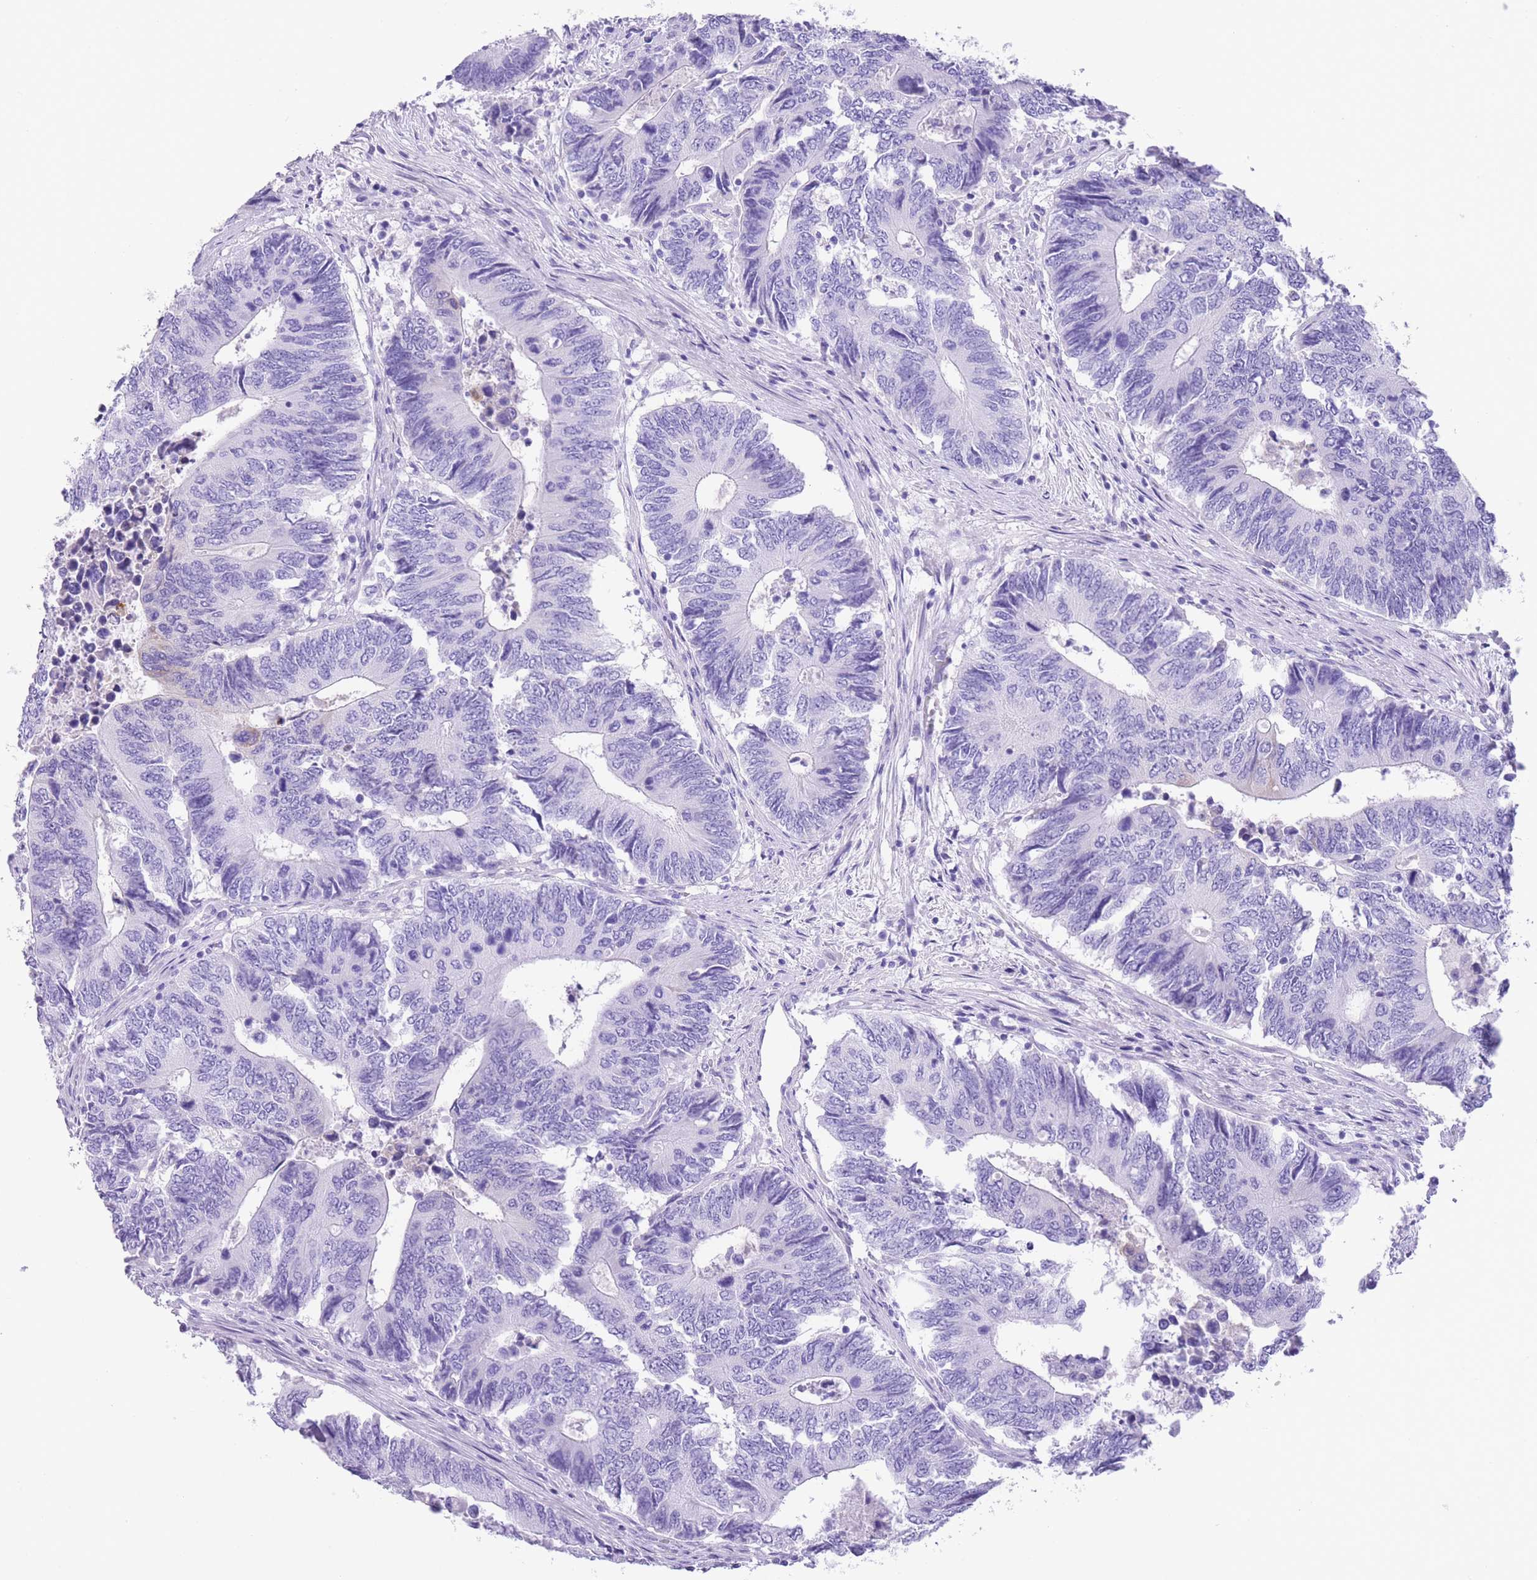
{"staining": {"intensity": "negative", "quantity": "none", "location": "none"}, "tissue": "colorectal cancer", "cell_type": "Tumor cells", "image_type": "cancer", "snomed": [{"axis": "morphology", "description": "Adenocarcinoma, NOS"}, {"axis": "topography", "description": "Colon"}], "caption": "Micrograph shows no significant protein positivity in tumor cells of colorectal cancer.", "gene": "RAI2", "patient": {"sex": "male", "age": 87}}